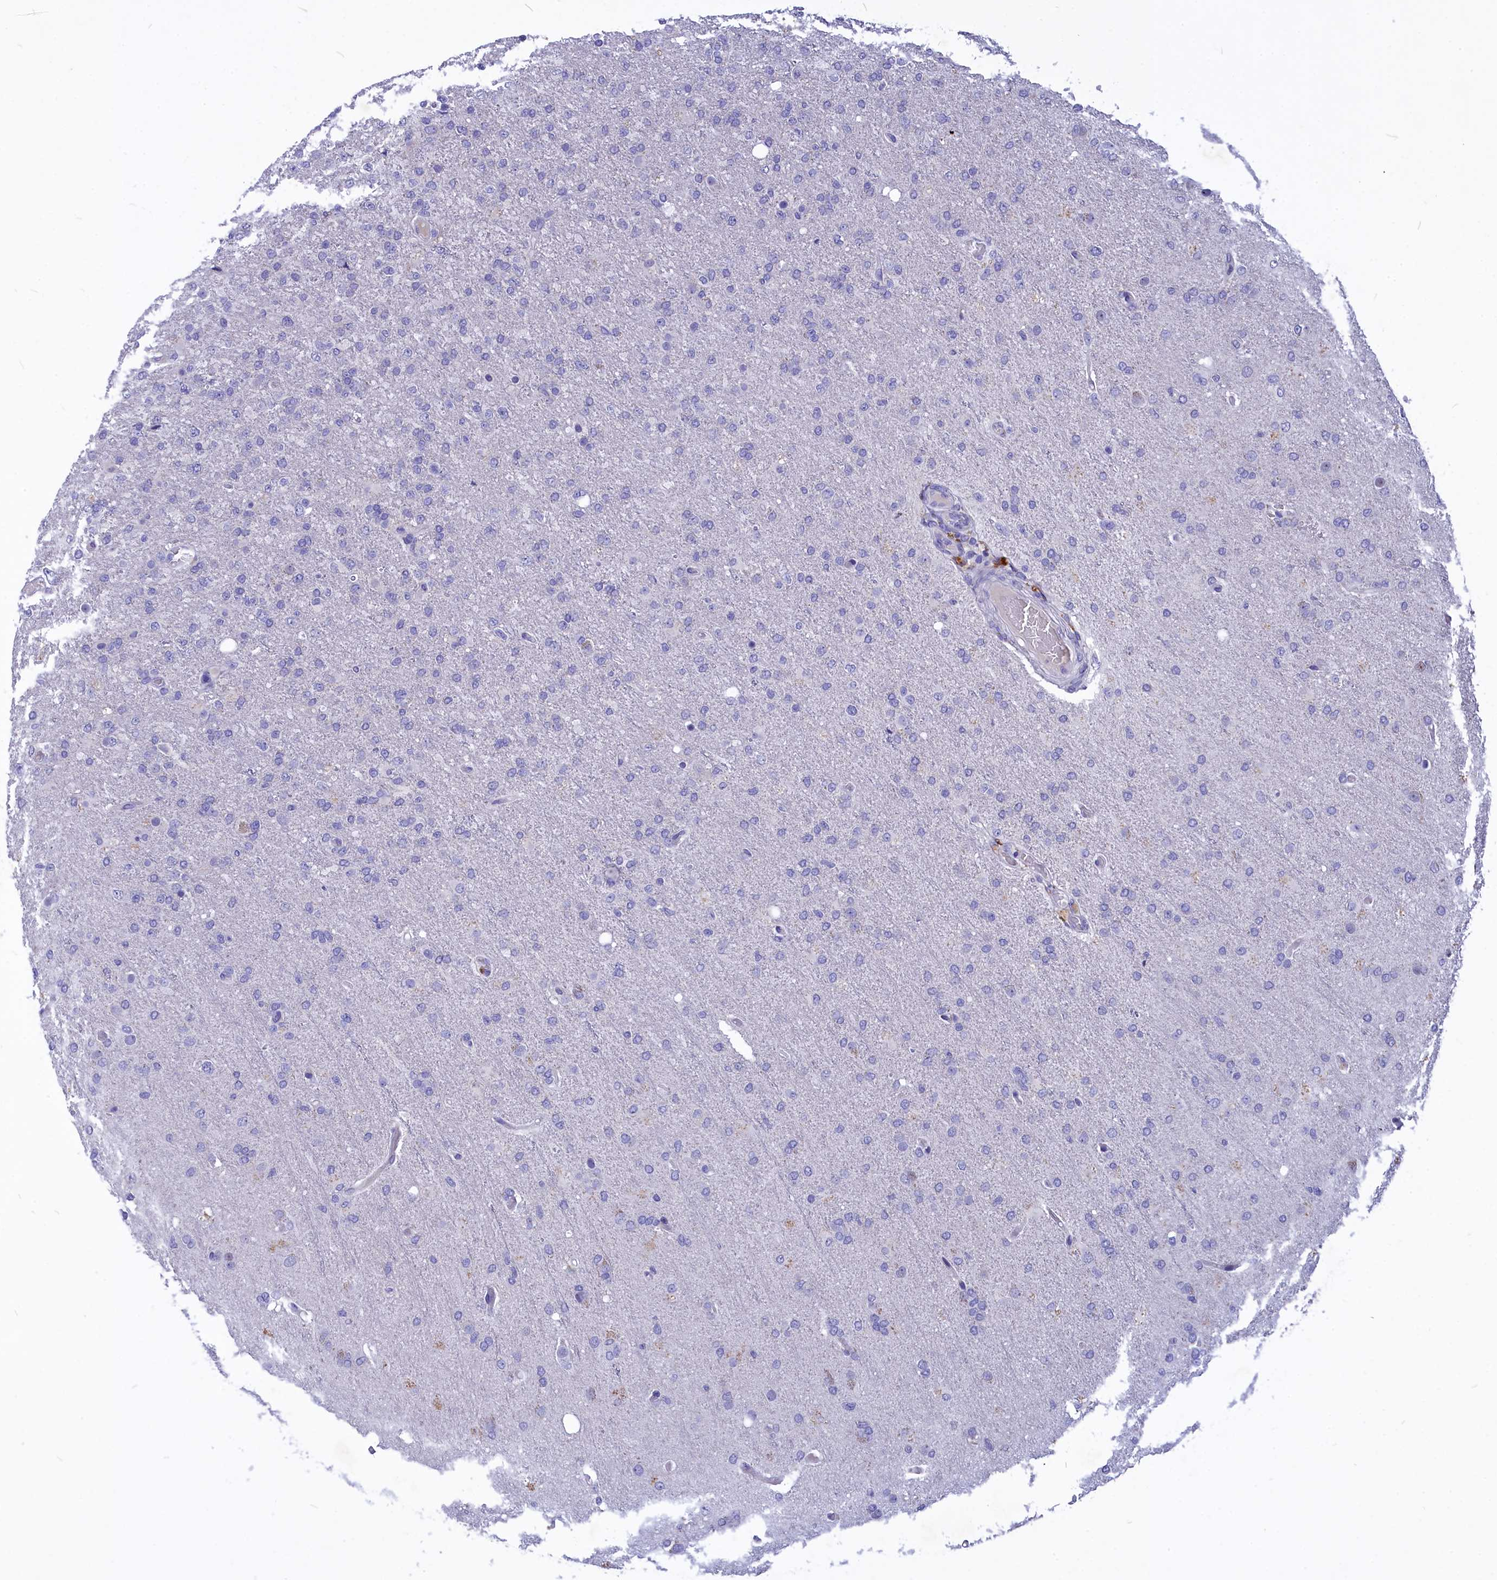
{"staining": {"intensity": "negative", "quantity": "none", "location": "none"}, "tissue": "glioma", "cell_type": "Tumor cells", "image_type": "cancer", "snomed": [{"axis": "morphology", "description": "Glioma, malignant, High grade"}, {"axis": "topography", "description": "Brain"}], "caption": "DAB immunohistochemical staining of glioma demonstrates no significant staining in tumor cells. (Stains: DAB (3,3'-diaminobenzidine) immunohistochemistry with hematoxylin counter stain, Microscopy: brightfield microscopy at high magnification).", "gene": "DEFB119", "patient": {"sex": "female", "age": 74}}